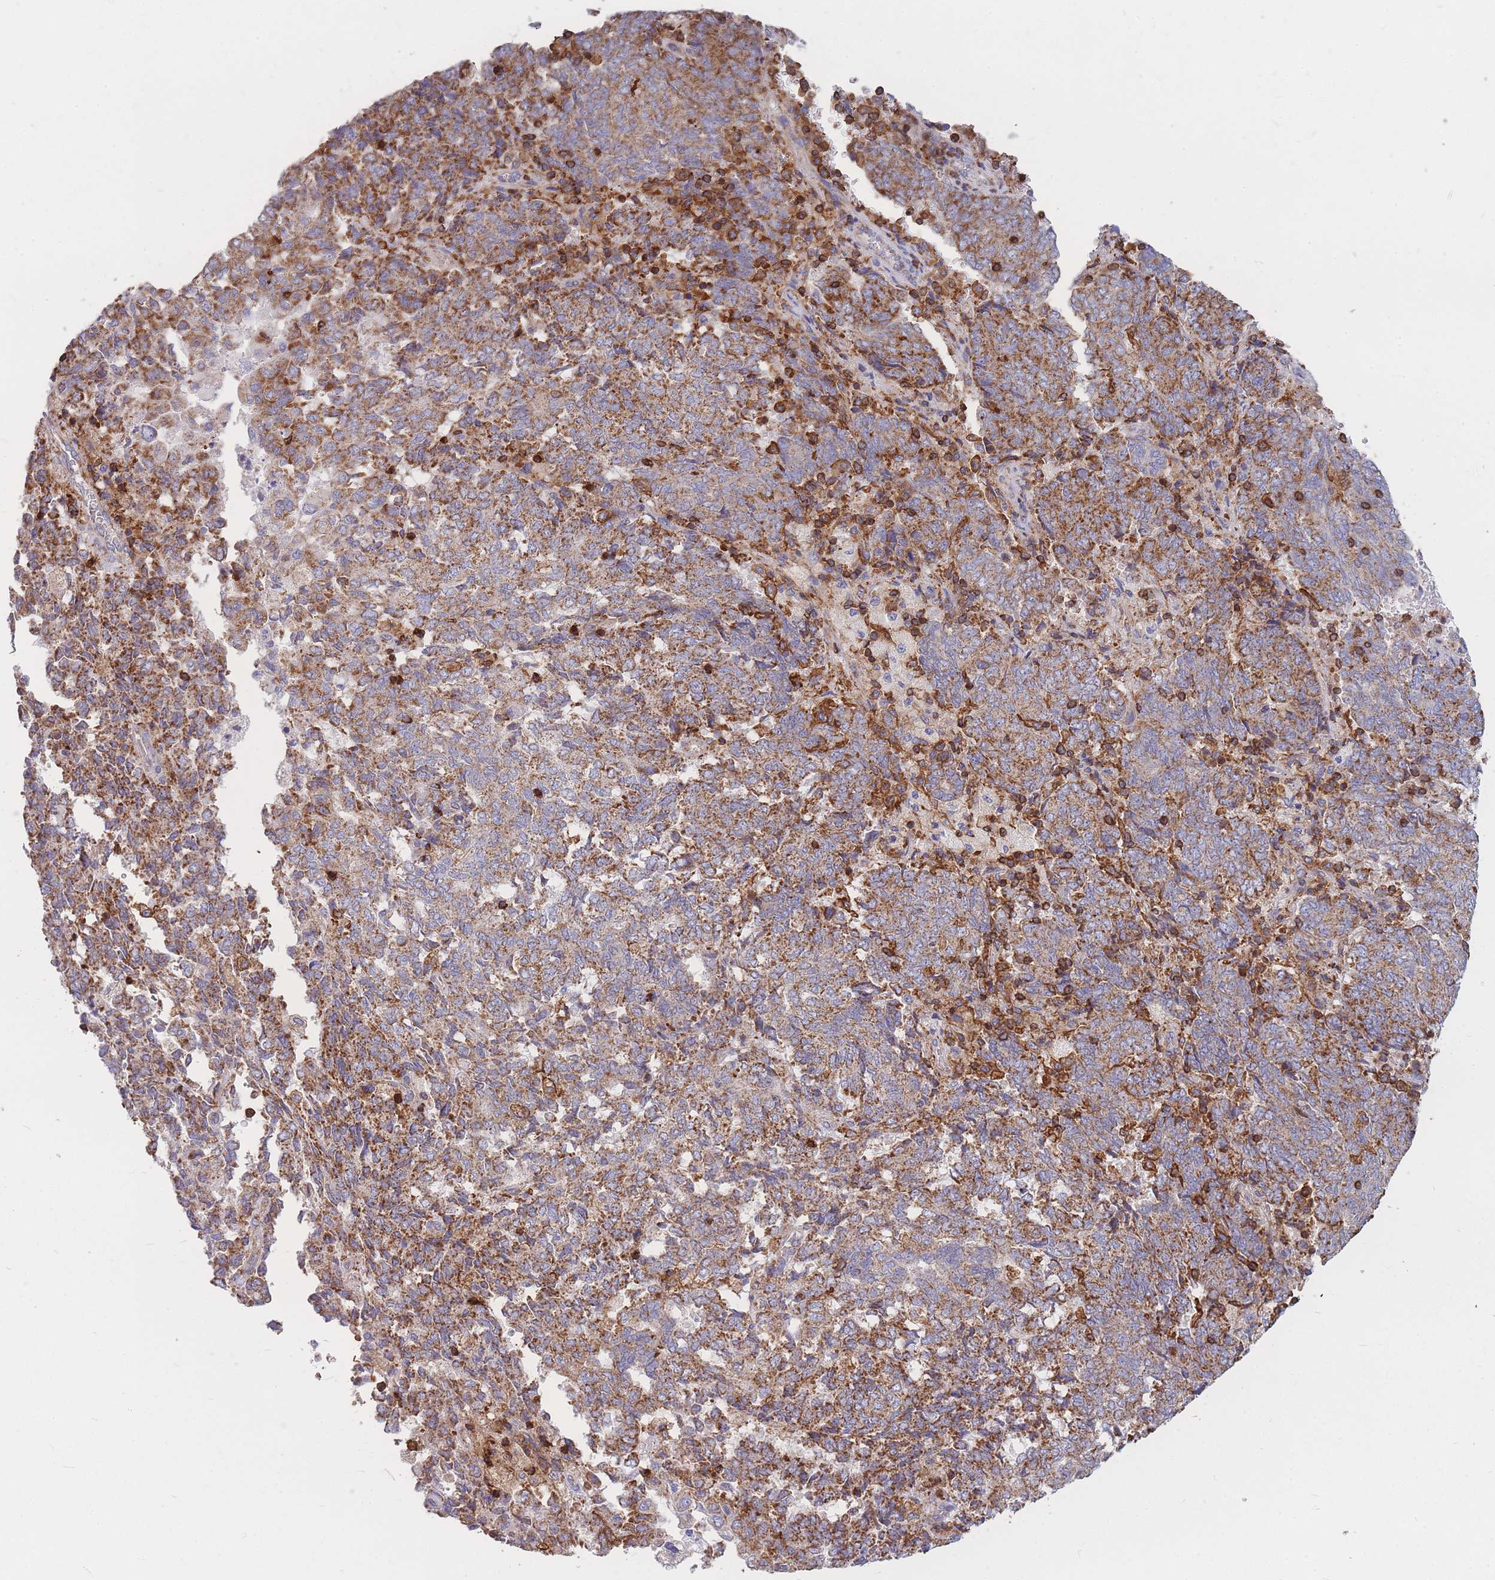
{"staining": {"intensity": "moderate", "quantity": ">75%", "location": "cytoplasmic/membranous"}, "tissue": "endometrial cancer", "cell_type": "Tumor cells", "image_type": "cancer", "snomed": [{"axis": "morphology", "description": "Adenocarcinoma, NOS"}, {"axis": "topography", "description": "Endometrium"}], "caption": "The photomicrograph reveals immunohistochemical staining of adenocarcinoma (endometrial). There is moderate cytoplasmic/membranous positivity is appreciated in about >75% of tumor cells. Immunohistochemistry stains the protein in brown and the nuclei are stained blue.", "gene": "MRPL54", "patient": {"sex": "female", "age": 80}}